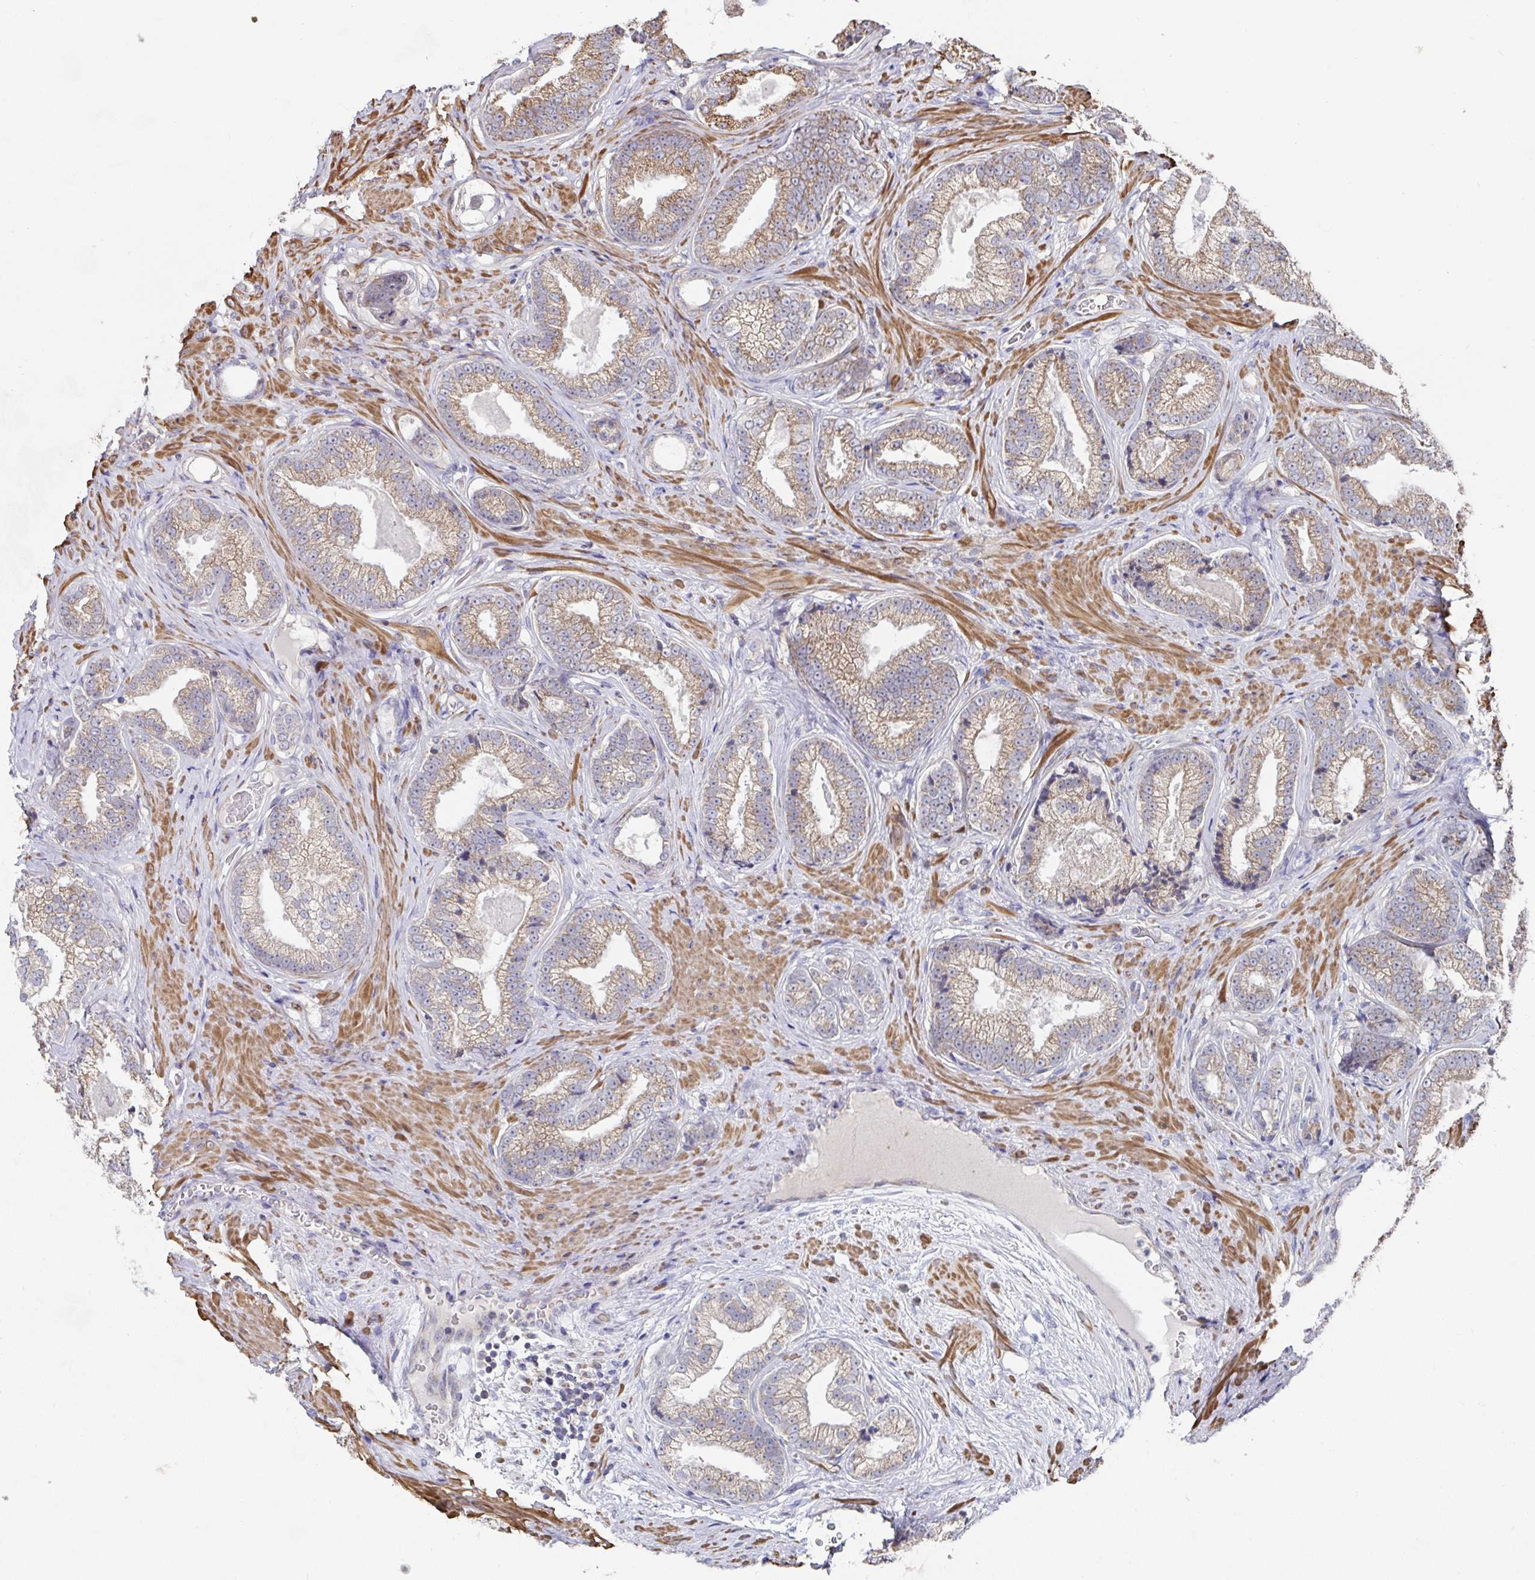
{"staining": {"intensity": "moderate", "quantity": ">75%", "location": "cytoplasmic/membranous"}, "tissue": "prostate cancer", "cell_type": "Tumor cells", "image_type": "cancer", "snomed": [{"axis": "morphology", "description": "Adenocarcinoma, Low grade"}, {"axis": "topography", "description": "Prostate"}], "caption": "Human prostate cancer stained with a brown dye displays moderate cytoplasmic/membranous positive expression in about >75% of tumor cells.", "gene": "DZANK1", "patient": {"sex": "male", "age": 61}}